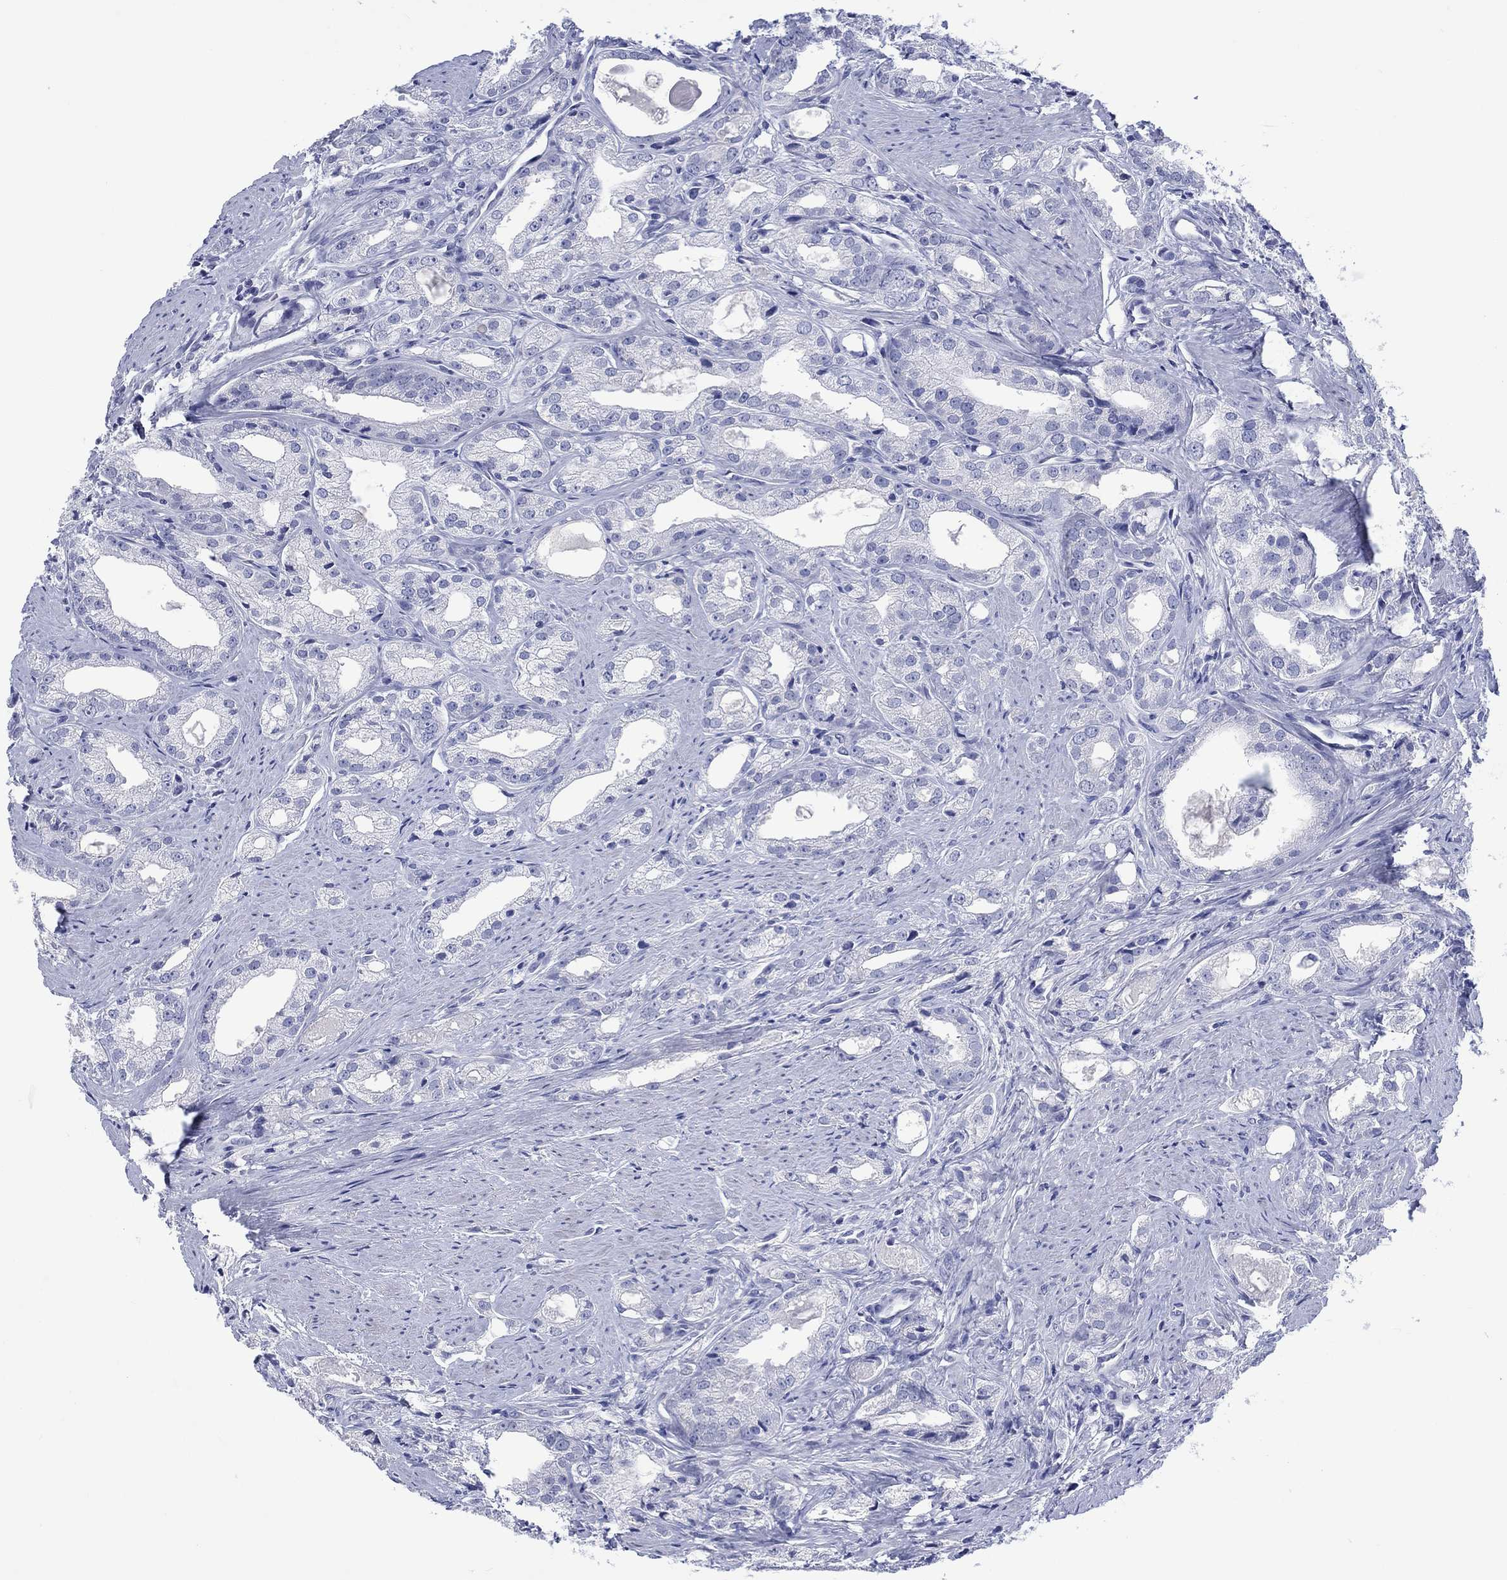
{"staining": {"intensity": "negative", "quantity": "none", "location": "none"}, "tissue": "prostate cancer", "cell_type": "Tumor cells", "image_type": "cancer", "snomed": [{"axis": "morphology", "description": "Adenocarcinoma, NOS"}, {"axis": "morphology", "description": "Adenocarcinoma, High grade"}, {"axis": "topography", "description": "Prostate"}], "caption": "Tumor cells are negative for protein expression in human adenocarcinoma (prostate).", "gene": "CACNG3", "patient": {"sex": "male", "age": 70}}